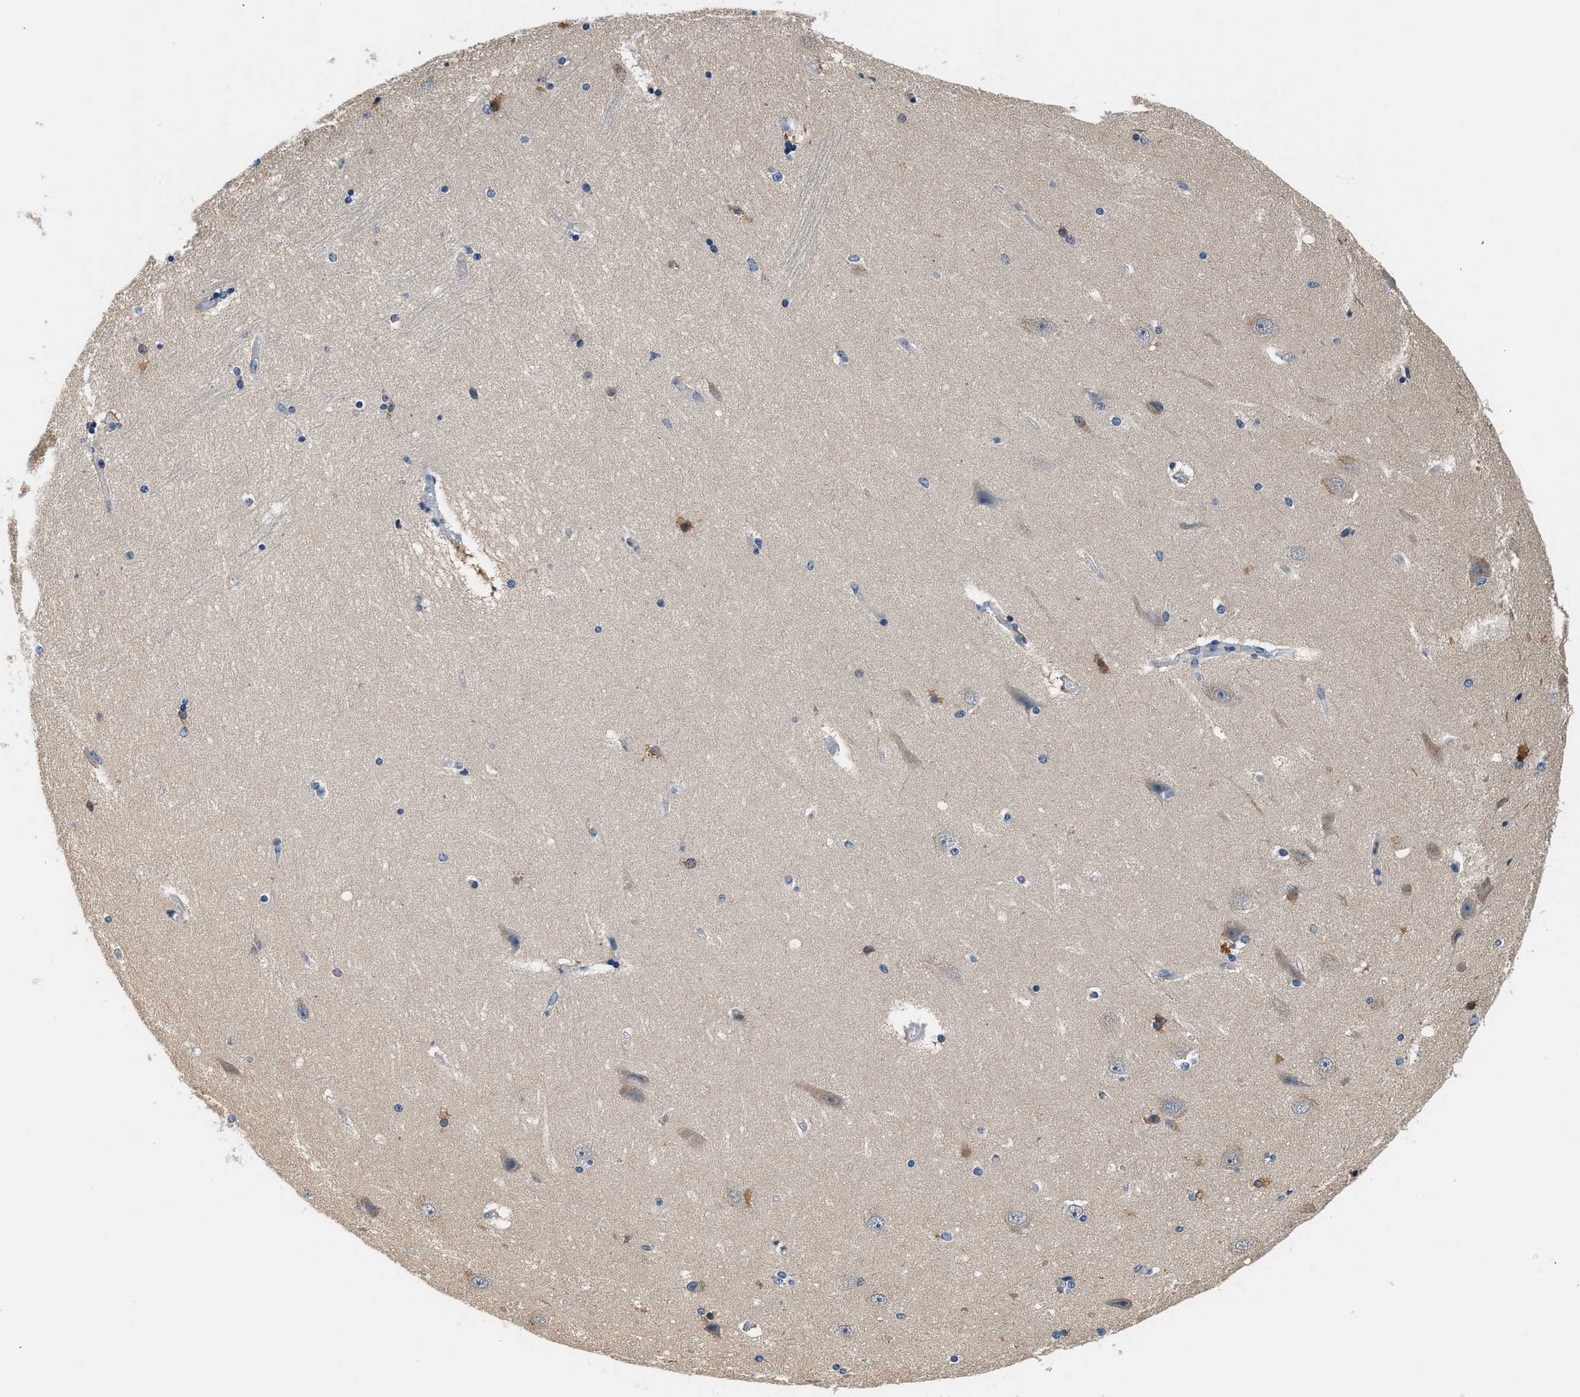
{"staining": {"intensity": "weak", "quantity": "<25%", "location": "cytoplasmic/membranous"}, "tissue": "hippocampus", "cell_type": "Glial cells", "image_type": "normal", "snomed": [{"axis": "morphology", "description": "Normal tissue, NOS"}, {"axis": "topography", "description": "Hippocampus"}], "caption": "Immunohistochemical staining of benign hippocampus exhibits no significant staining in glial cells.", "gene": "SLC35E1", "patient": {"sex": "female", "age": 54}}